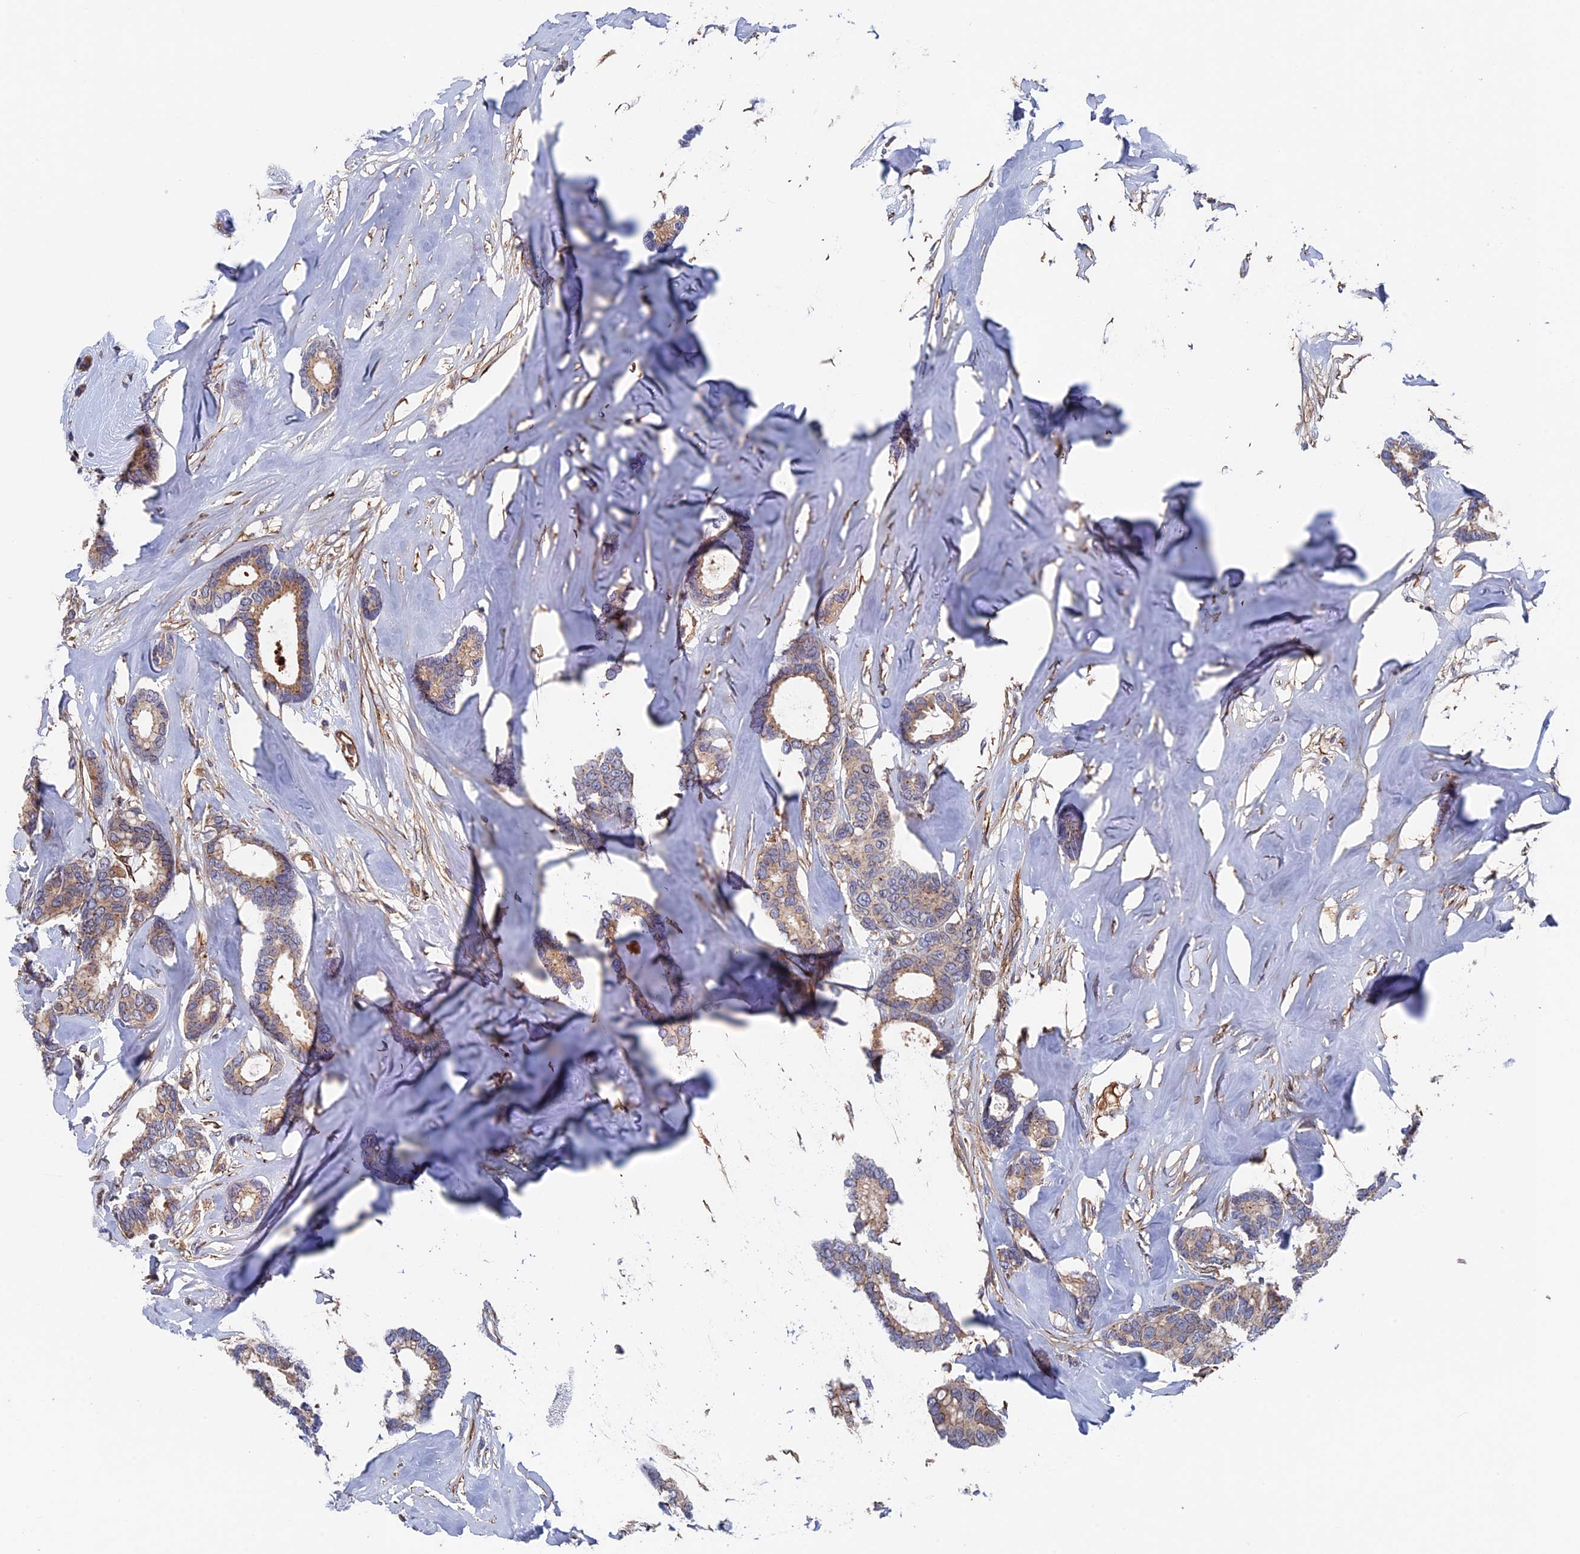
{"staining": {"intensity": "weak", "quantity": "25%-75%", "location": "cytoplasmic/membranous"}, "tissue": "breast cancer", "cell_type": "Tumor cells", "image_type": "cancer", "snomed": [{"axis": "morphology", "description": "Duct carcinoma"}, {"axis": "topography", "description": "Breast"}], "caption": "IHC staining of breast infiltrating ductal carcinoma, which reveals low levels of weak cytoplasmic/membranous expression in approximately 25%-75% of tumor cells indicating weak cytoplasmic/membranous protein positivity. The staining was performed using DAB (3,3'-diaminobenzidine) (brown) for protein detection and nuclei were counterstained in hematoxylin (blue).", "gene": "RPUSD1", "patient": {"sex": "female", "age": 87}}